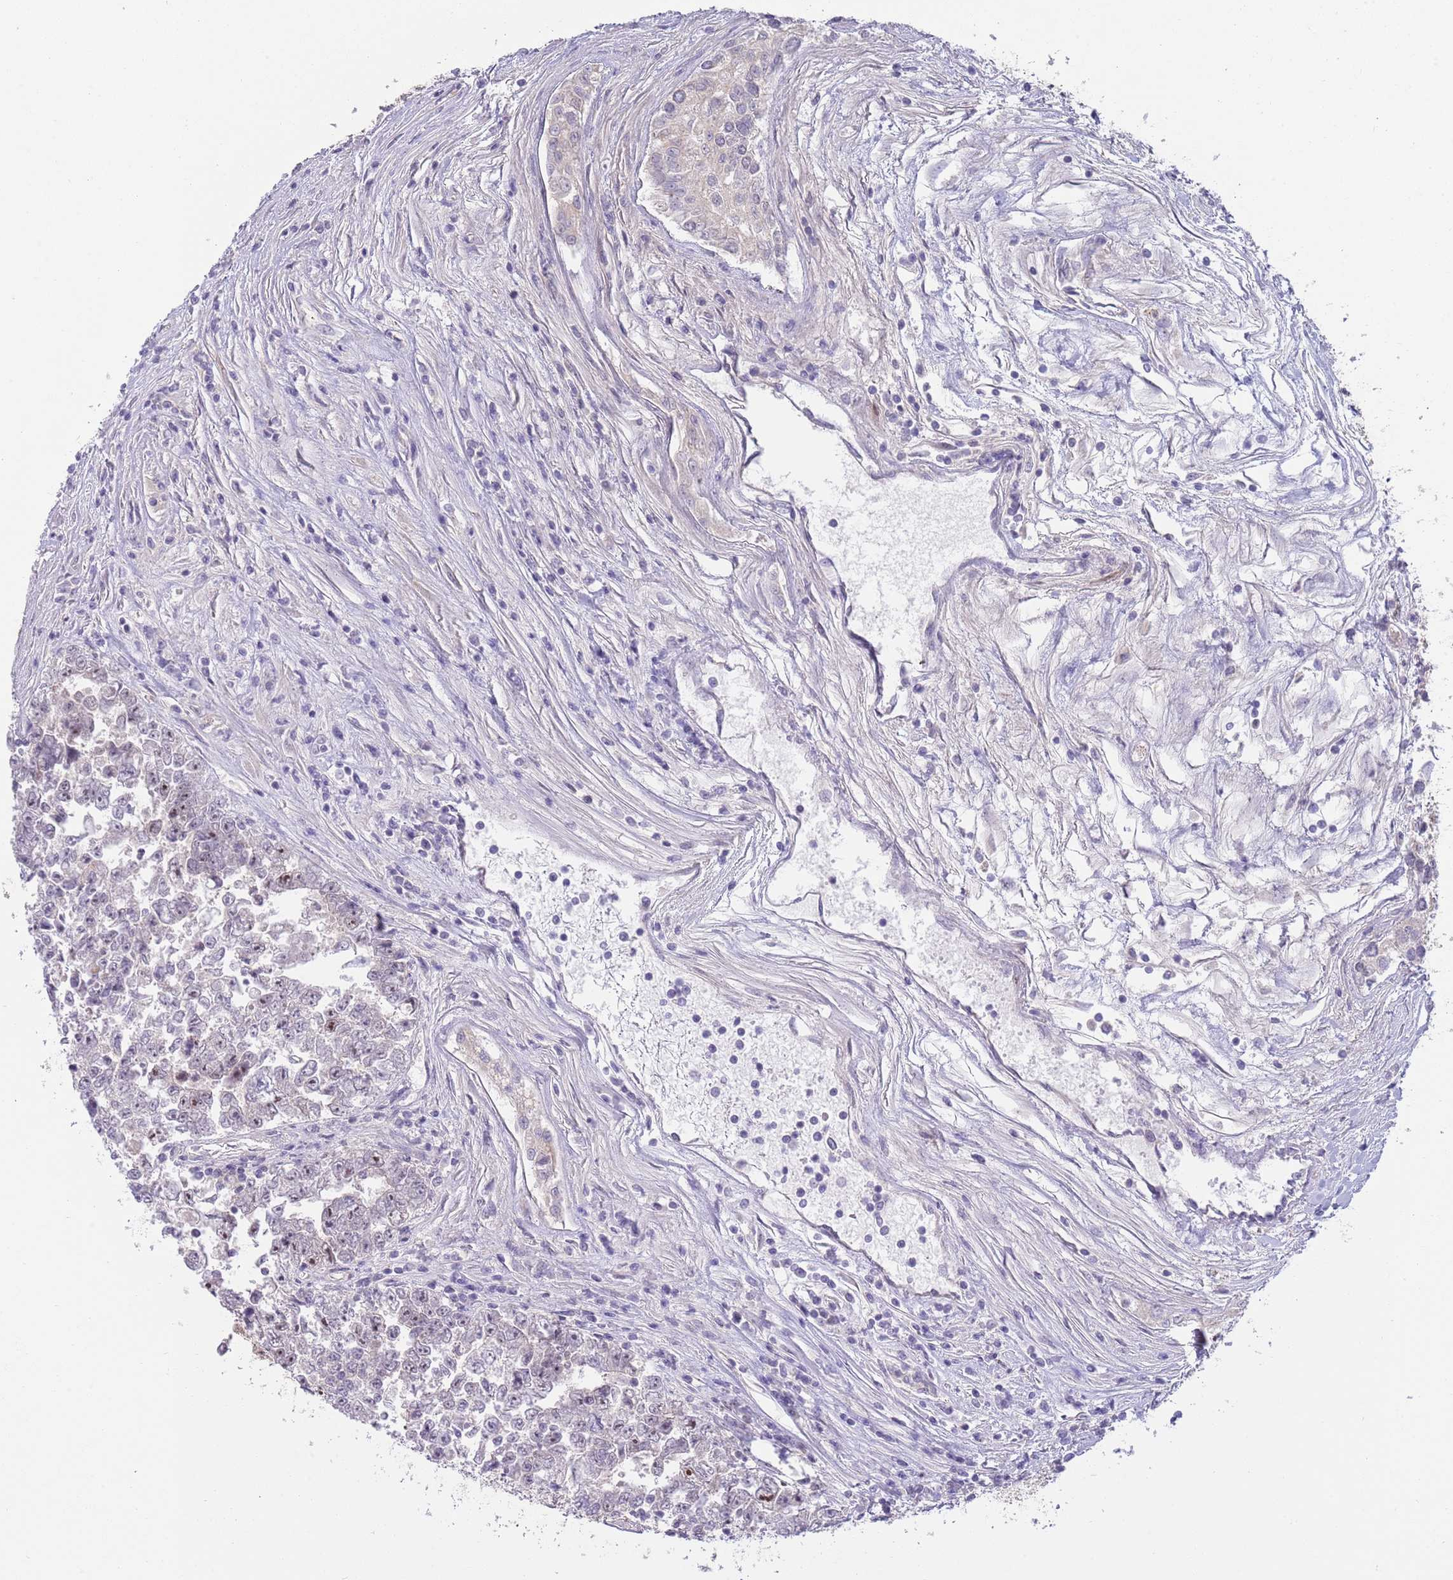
{"staining": {"intensity": "weak", "quantity": "<25%", "location": "nuclear"}, "tissue": "testis cancer", "cell_type": "Tumor cells", "image_type": "cancer", "snomed": [{"axis": "morphology", "description": "Carcinoma, Embryonal, NOS"}, {"axis": "topography", "description": "Testis"}], "caption": "Immunohistochemistry (IHC) histopathology image of human testis cancer (embryonal carcinoma) stained for a protein (brown), which exhibits no expression in tumor cells.", "gene": "PIMREG", "patient": {"sex": "male", "age": 25}}